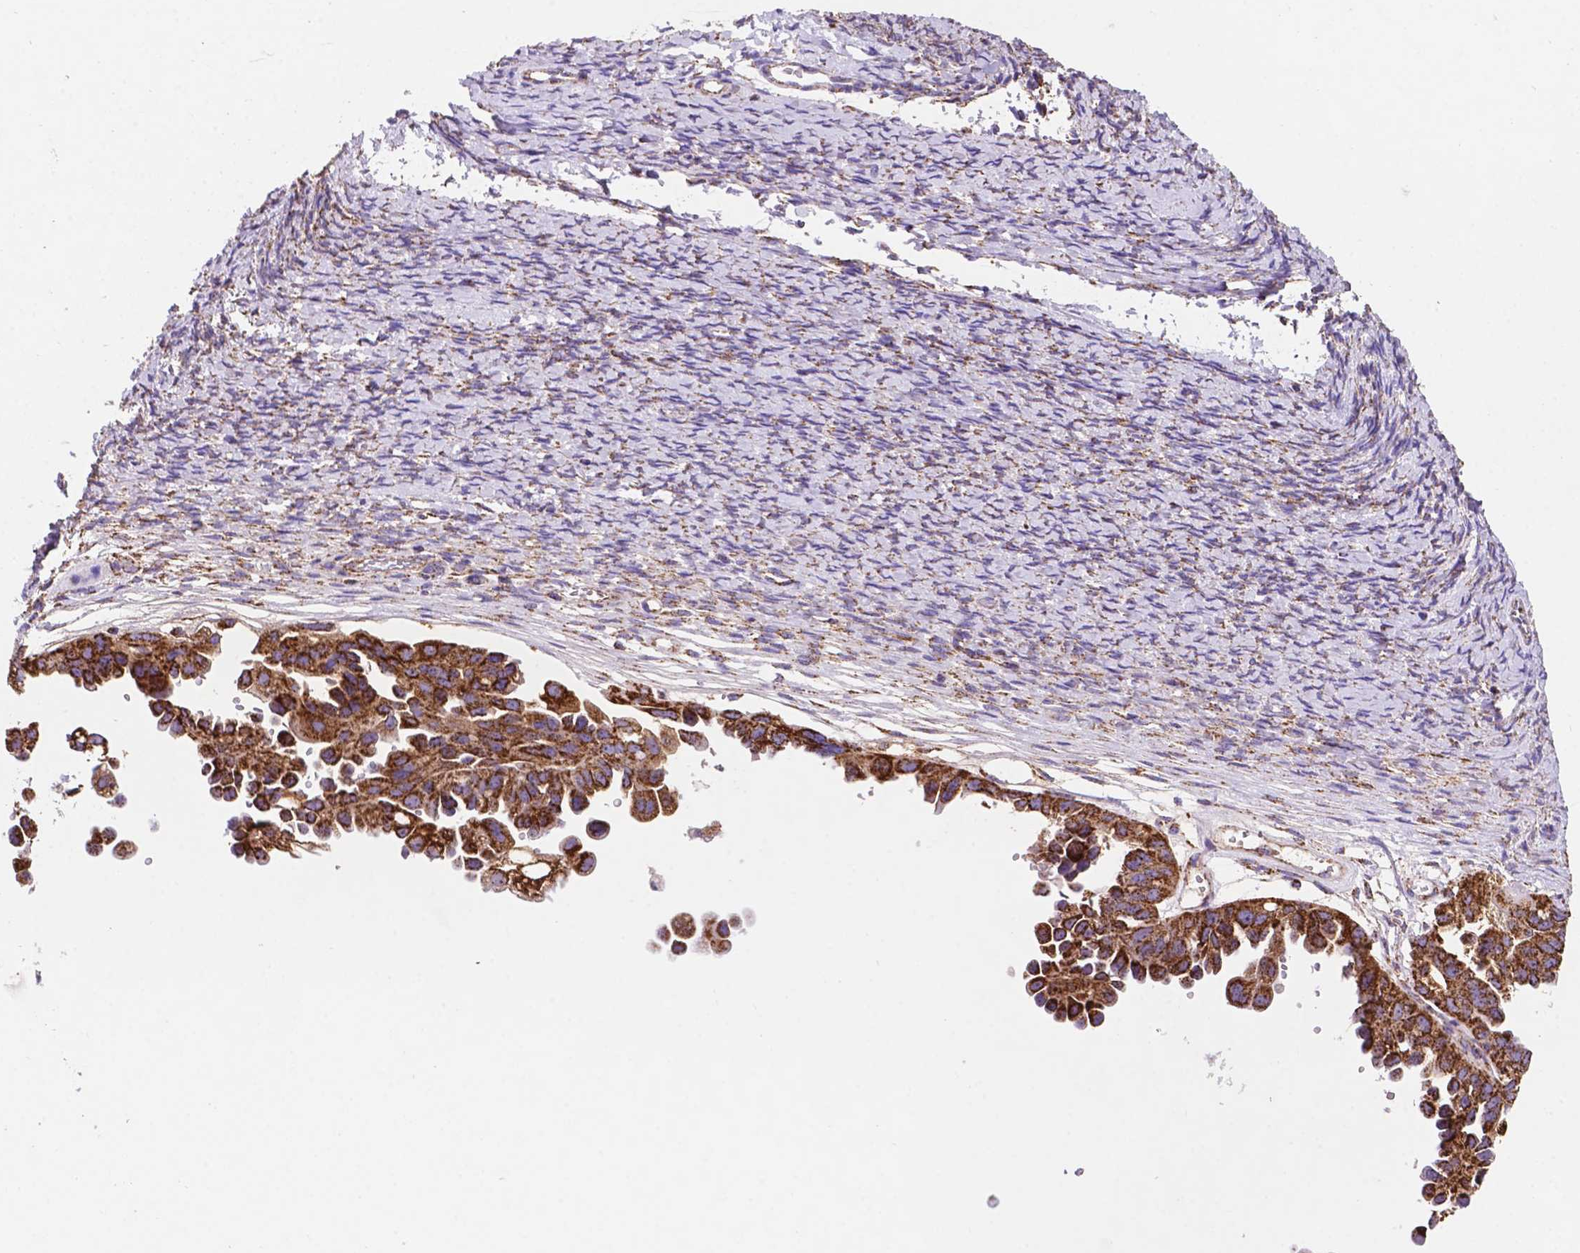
{"staining": {"intensity": "strong", "quantity": ">75%", "location": "cytoplasmic/membranous"}, "tissue": "ovarian cancer", "cell_type": "Tumor cells", "image_type": "cancer", "snomed": [{"axis": "morphology", "description": "Cystadenocarcinoma, serous, NOS"}, {"axis": "topography", "description": "Ovary"}], "caption": "DAB immunohistochemical staining of human serous cystadenocarcinoma (ovarian) exhibits strong cytoplasmic/membranous protein staining in about >75% of tumor cells.", "gene": "HSPD1", "patient": {"sex": "female", "age": 53}}